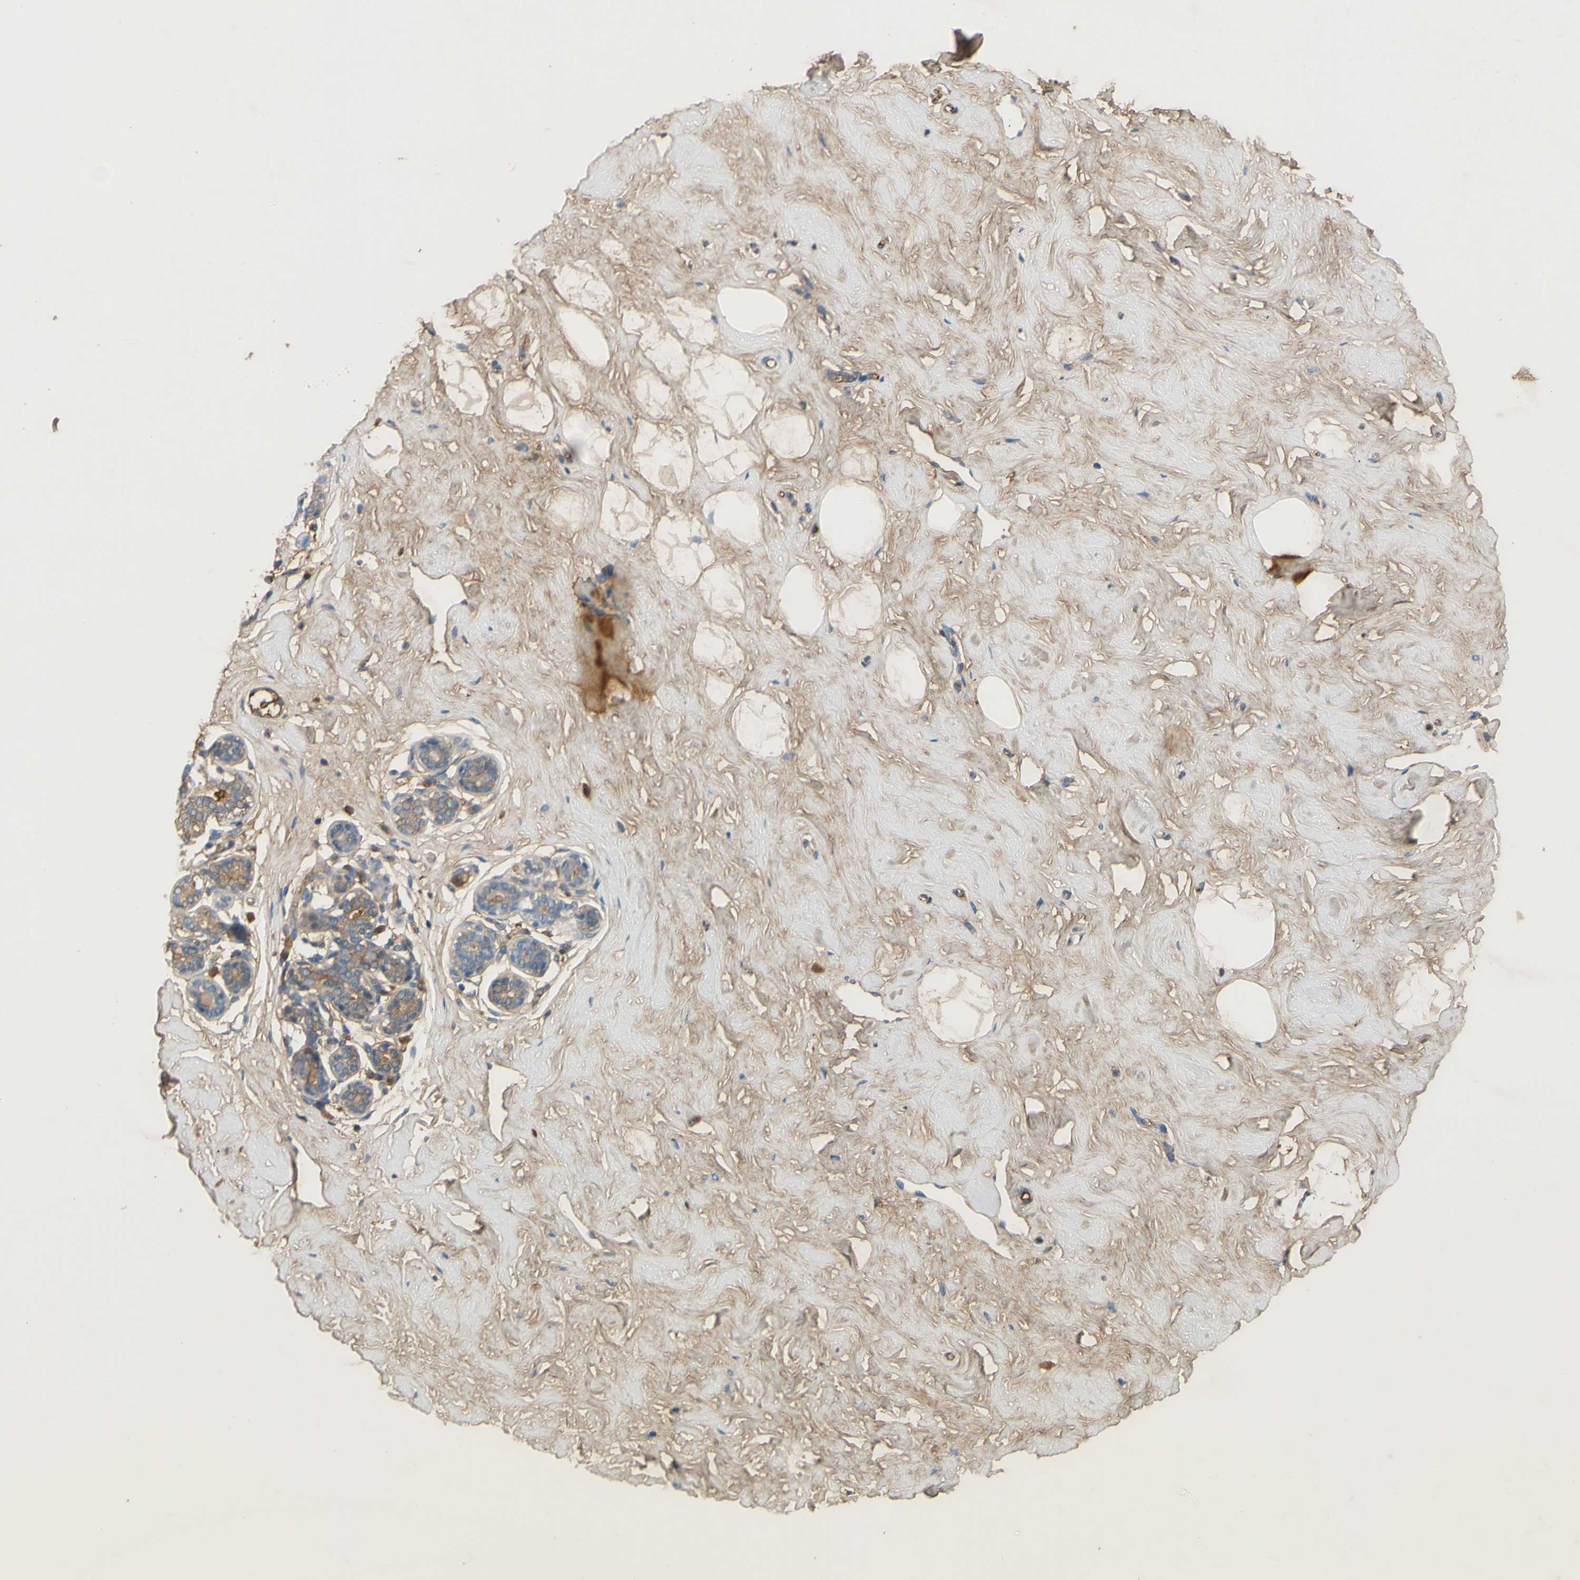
{"staining": {"intensity": "moderate", "quantity": ">75%", "location": "cytoplasmic/membranous"}, "tissue": "breast", "cell_type": "Adipocytes", "image_type": "normal", "snomed": [{"axis": "morphology", "description": "Normal tissue, NOS"}, {"axis": "topography", "description": "Breast"}], "caption": "Immunohistochemistry (IHC) image of benign human breast stained for a protein (brown), which demonstrates medium levels of moderate cytoplasmic/membranous staining in approximately >75% of adipocytes.", "gene": "TIMP2", "patient": {"sex": "female", "age": 23}}